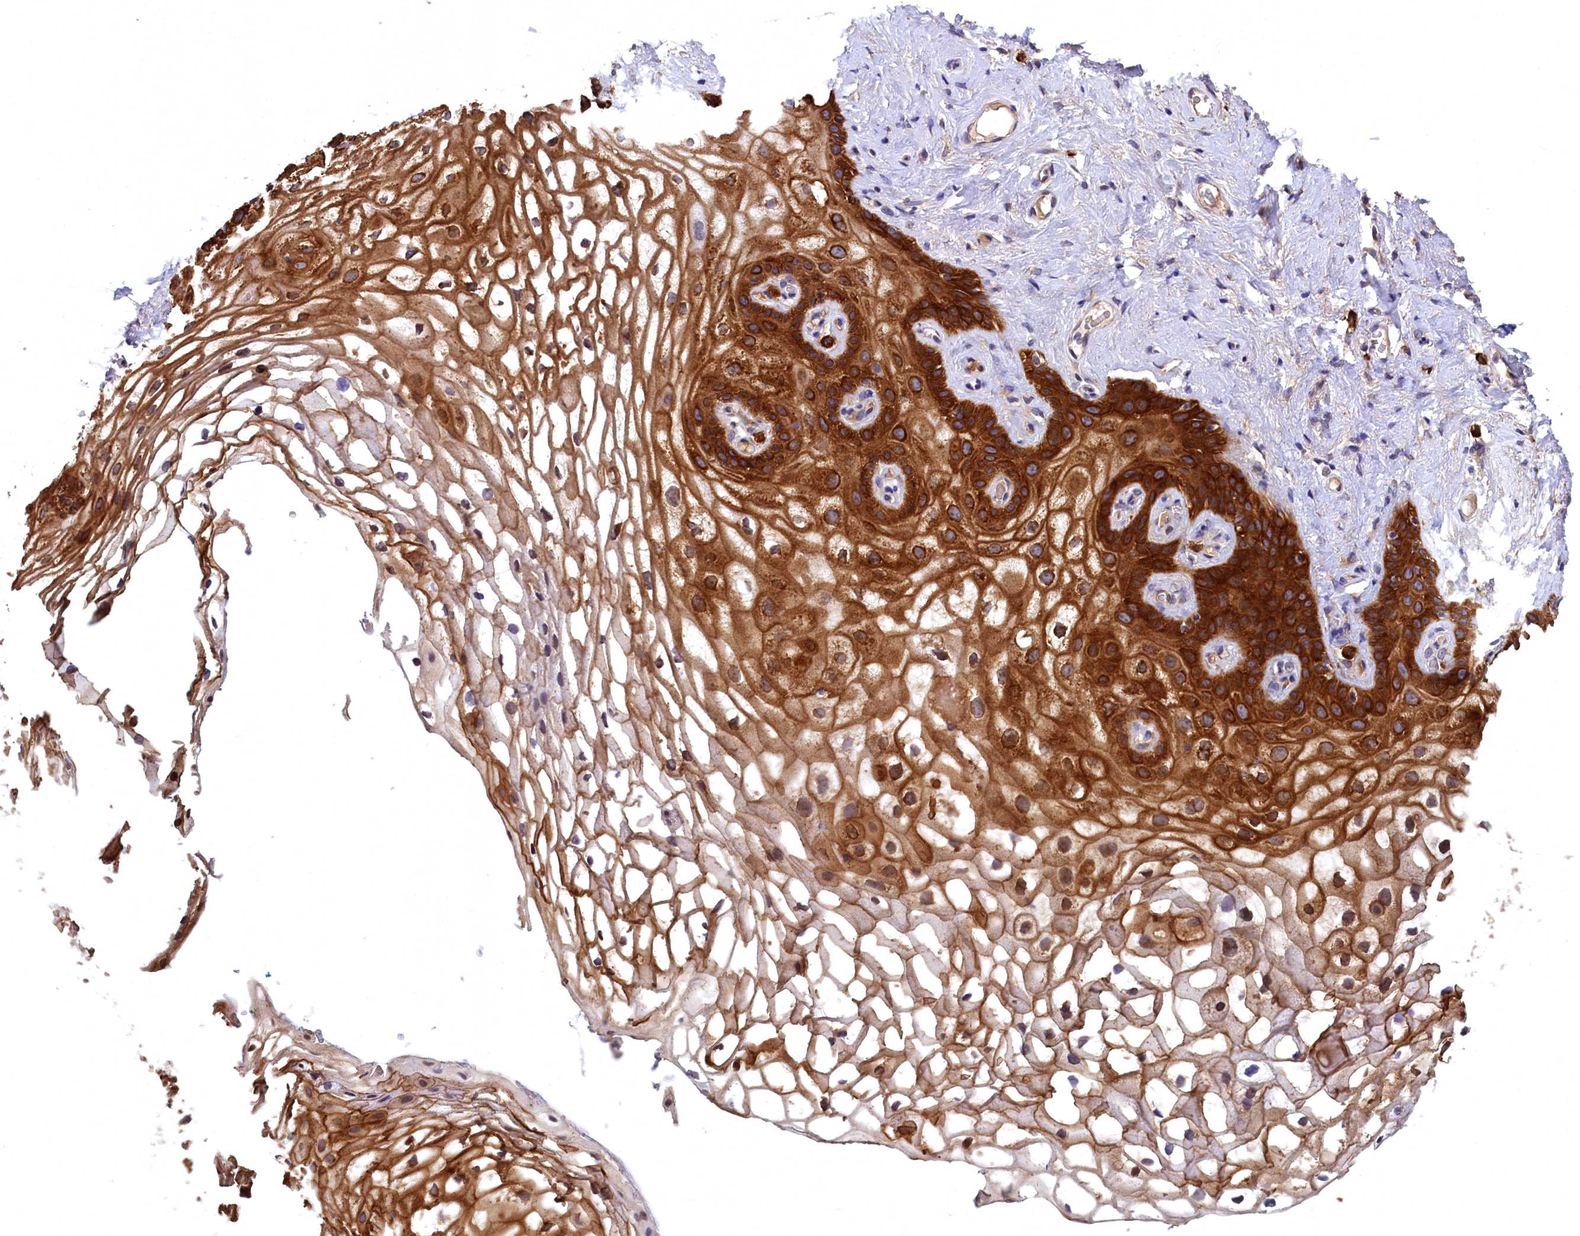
{"staining": {"intensity": "strong", "quantity": ">75%", "location": "cytoplasmic/membranous"}, "tissue": "vagina", "cell_type": "Squamous epithelial cells", "image_type": "normal", "snomed": [{"axis": "morphology", "description": "Normal tissue, NOS"}, {"axis": "topography", "description": "Vagina"}, {"axis": "topography", "description": "Peripheral nerve tissue"}], "caption": "DAB immunohistochemical staining of normal vagina displays strong cytoplasmic/membranous protein positivity in about >75% of squamous epithelial cells.", "gene": "EPS8L2", "patient": {"sex": "female", "age": 71}}